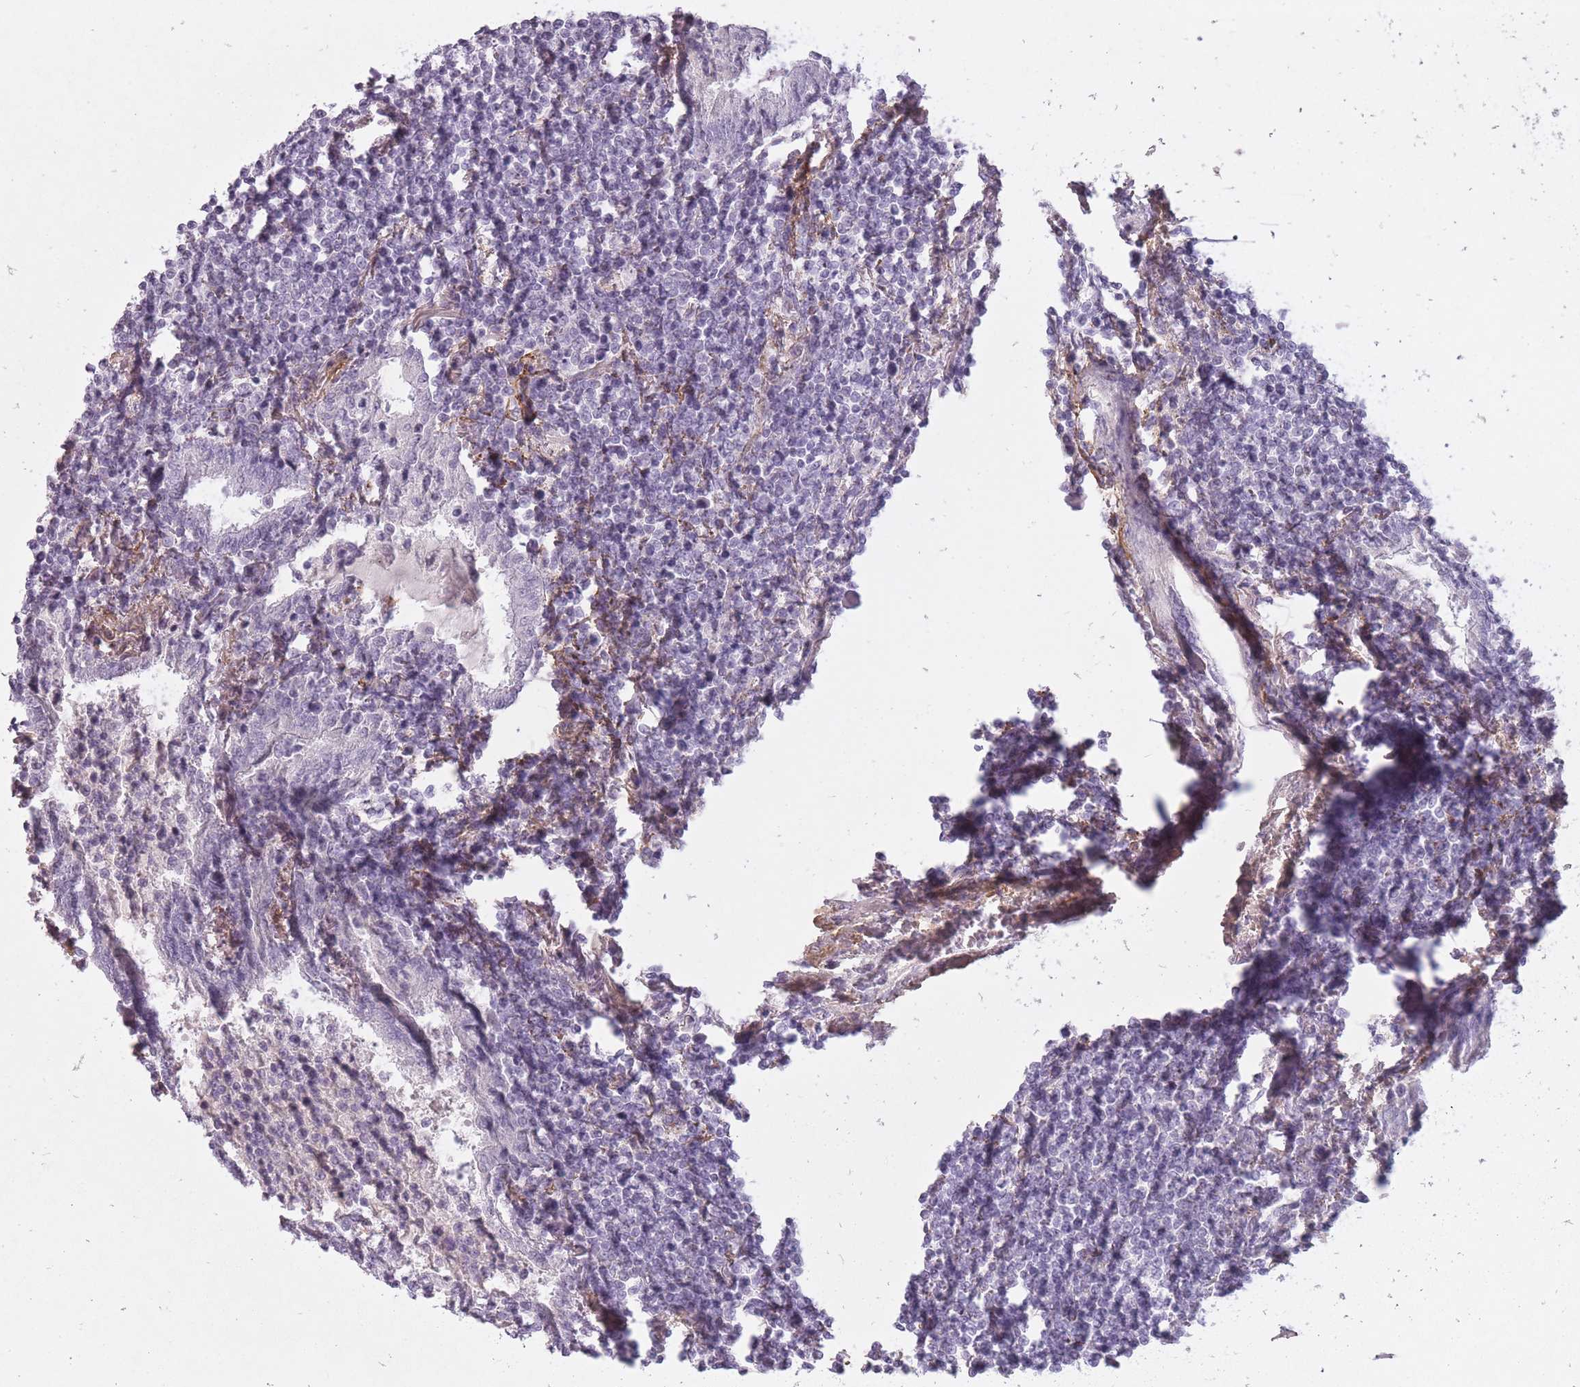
{"staining": {"intensity": "negative", "quantity": "none", "location": "none"}, "tissue": "lymphoma", "cell_type": "Tumor cells", "image_type": "cancer", "snomed": [{"axis": "morphology", "description": "Malignant lymphoma, non-Hodgkin's type, Low grade"}, {"axis": "topography", "description": "Lung"}], "caption": "Malignant lymphoma, non-Hodgkin's type (low-grade) was stained to show a protein in brown. There is no significant positivity in tumor cells.", "gene": "RFX4", "patient": {"sex": "female", "age": 71}}